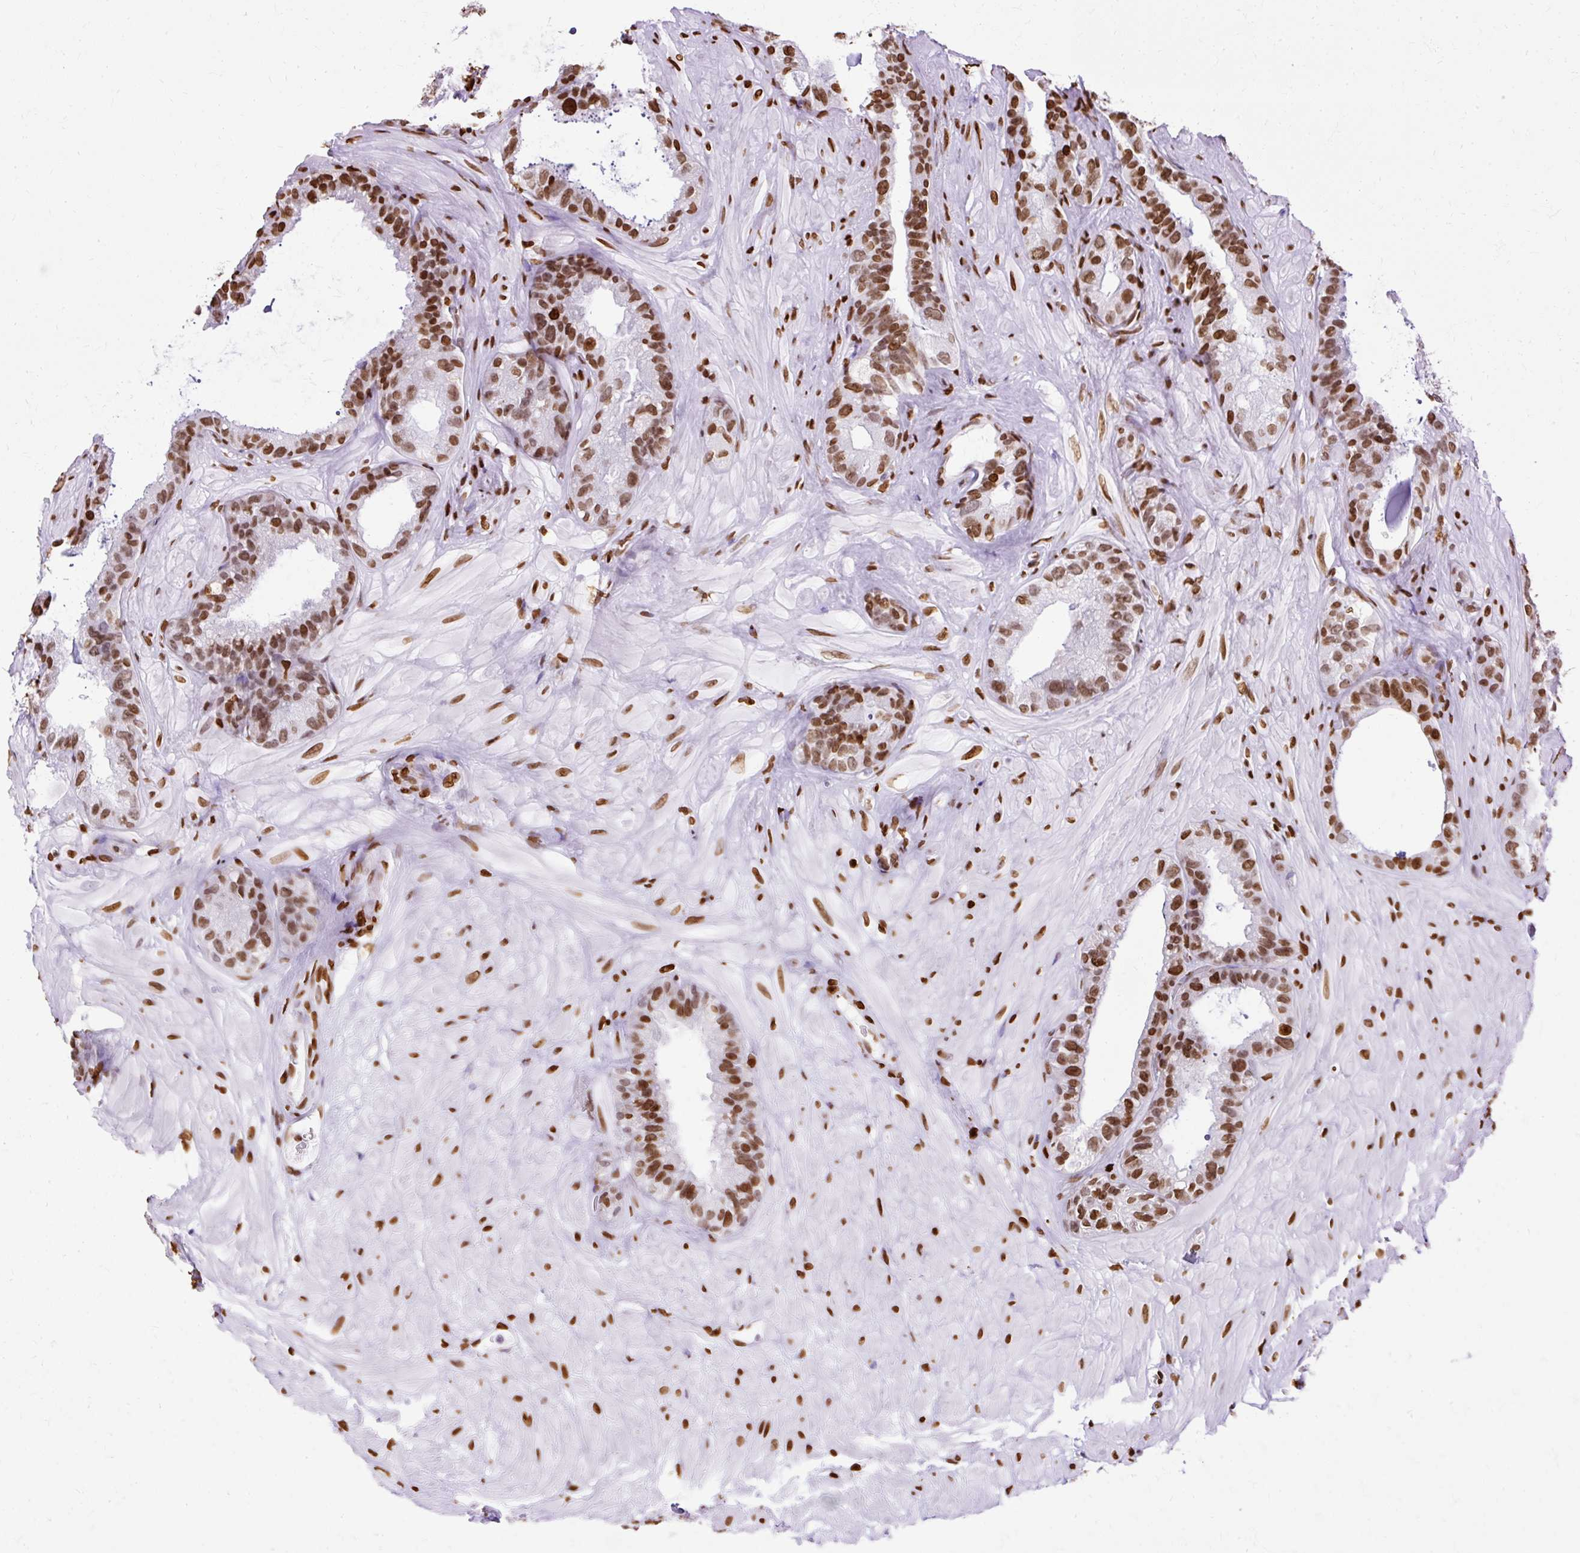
{"staining": {"intensity": "moderate", "quantity": ">75%", "location": "nuclear"}, "tissue": "seminal vesicle", "cell_type": "Glandular cells", "image_type": "normal", "snomed": [{"axis": "morphology", "description": "Normal tissue, NOS"}, {"axis": "topography", "description": "Seminal veicle"}, {"axis": "topography", "description": "Peripheral nerve tissue"}], "caption": "Glandular cells exhibit medium levels of moderate nuclear expression in approximately >75% of cells in normal human seminal vesicle.", "gene": "TMEM184C", "patient": {"sex": "male", "age": 76}}